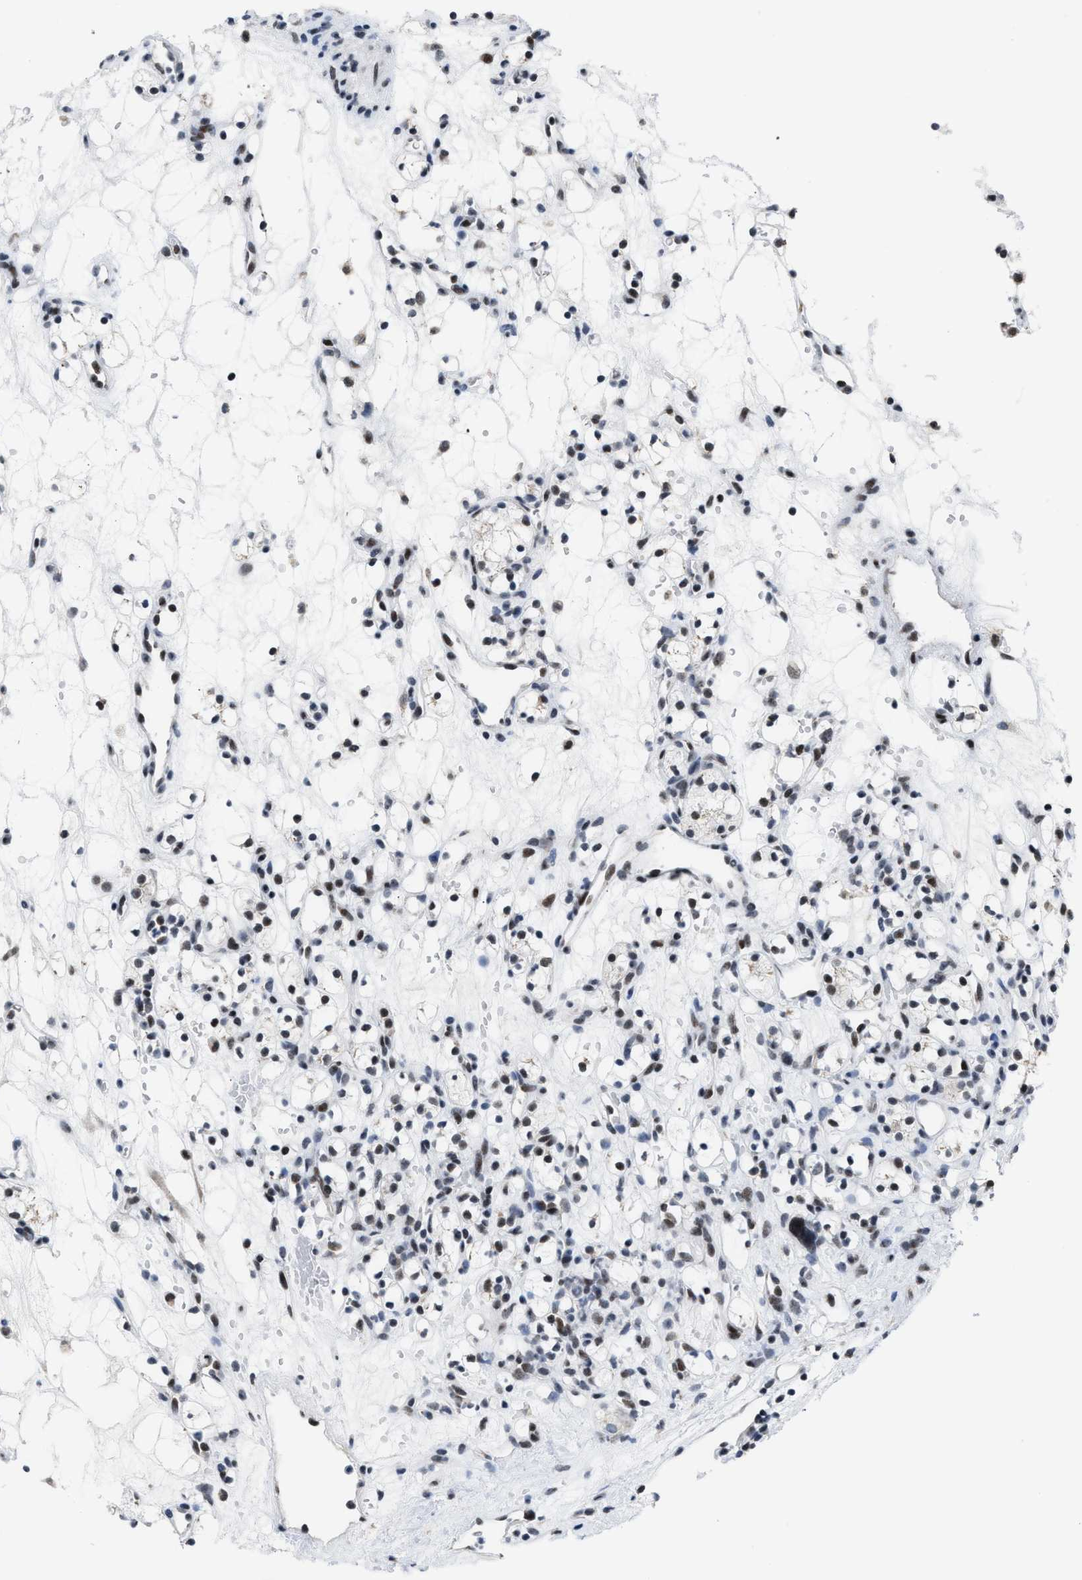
{"staining": {"intensity": "moderate", "quantity": ">75%", "location": "nuclear"}, "tissue": "renal cancer", "cell_type": "Tumor cells", "image_type": "cancer", "snomed": [{"axis": "morphology", "description": "Adenocarcinoma, NOS"}, {"axis": "topography", "description": "Kidney"}], "caption": "An image of human adenocarcinoma (renal) stained for a protein shows moderate nuclear brown staining in tumor cells.", "gene": "TERF2IP", "patient": {"sex": "female", "age": 60}}